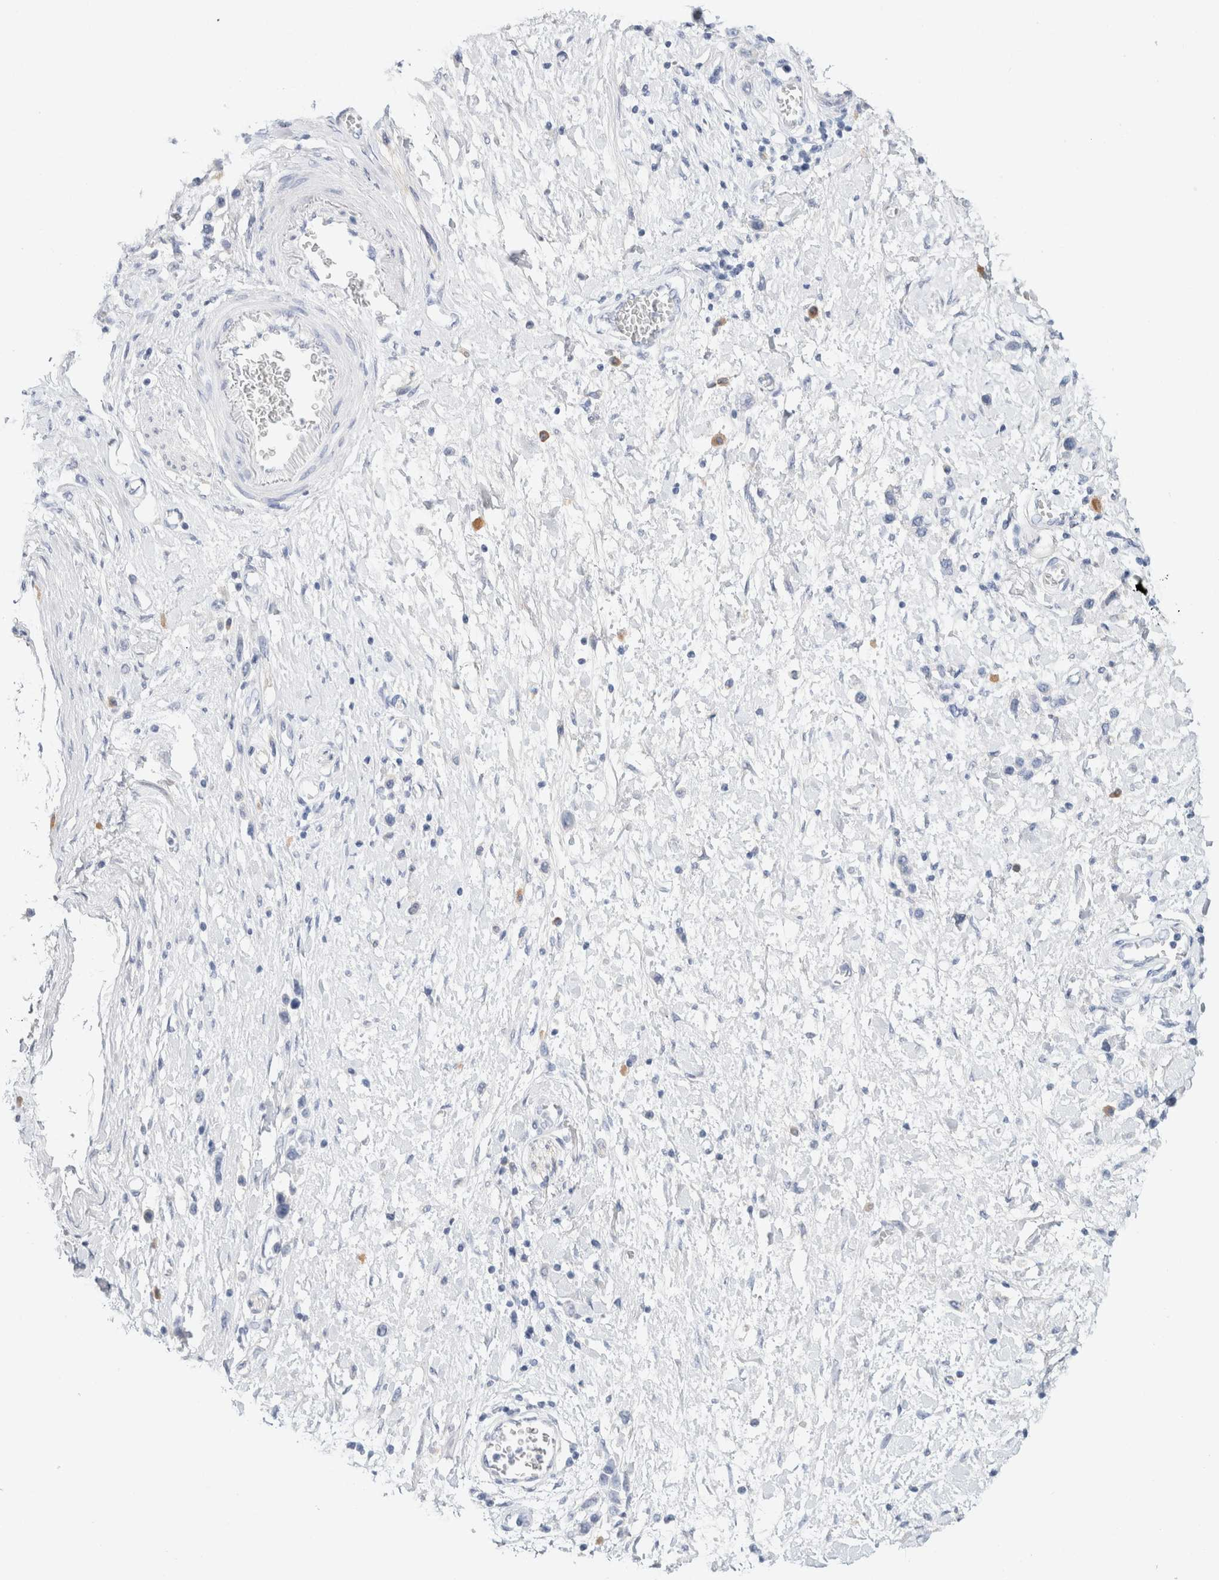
{"staining": {"intensity": "negative", "quantity": "none", "location": "none"}, "tissue": "stomach cancer", "cell_type": "Tumor cells", "image_type": "cancer", "snomed": [{"axis": "morphology", "description": "Adenocarcinoma, NOS"}, {"axis": "topography", "description": "Stomach"}], "caption": "Immunohistochemical staining of stomach cancer displays no significant staining in tumor cells.", "gene": "GADD45G", "patient": {"sex": "female", "age": 65}}